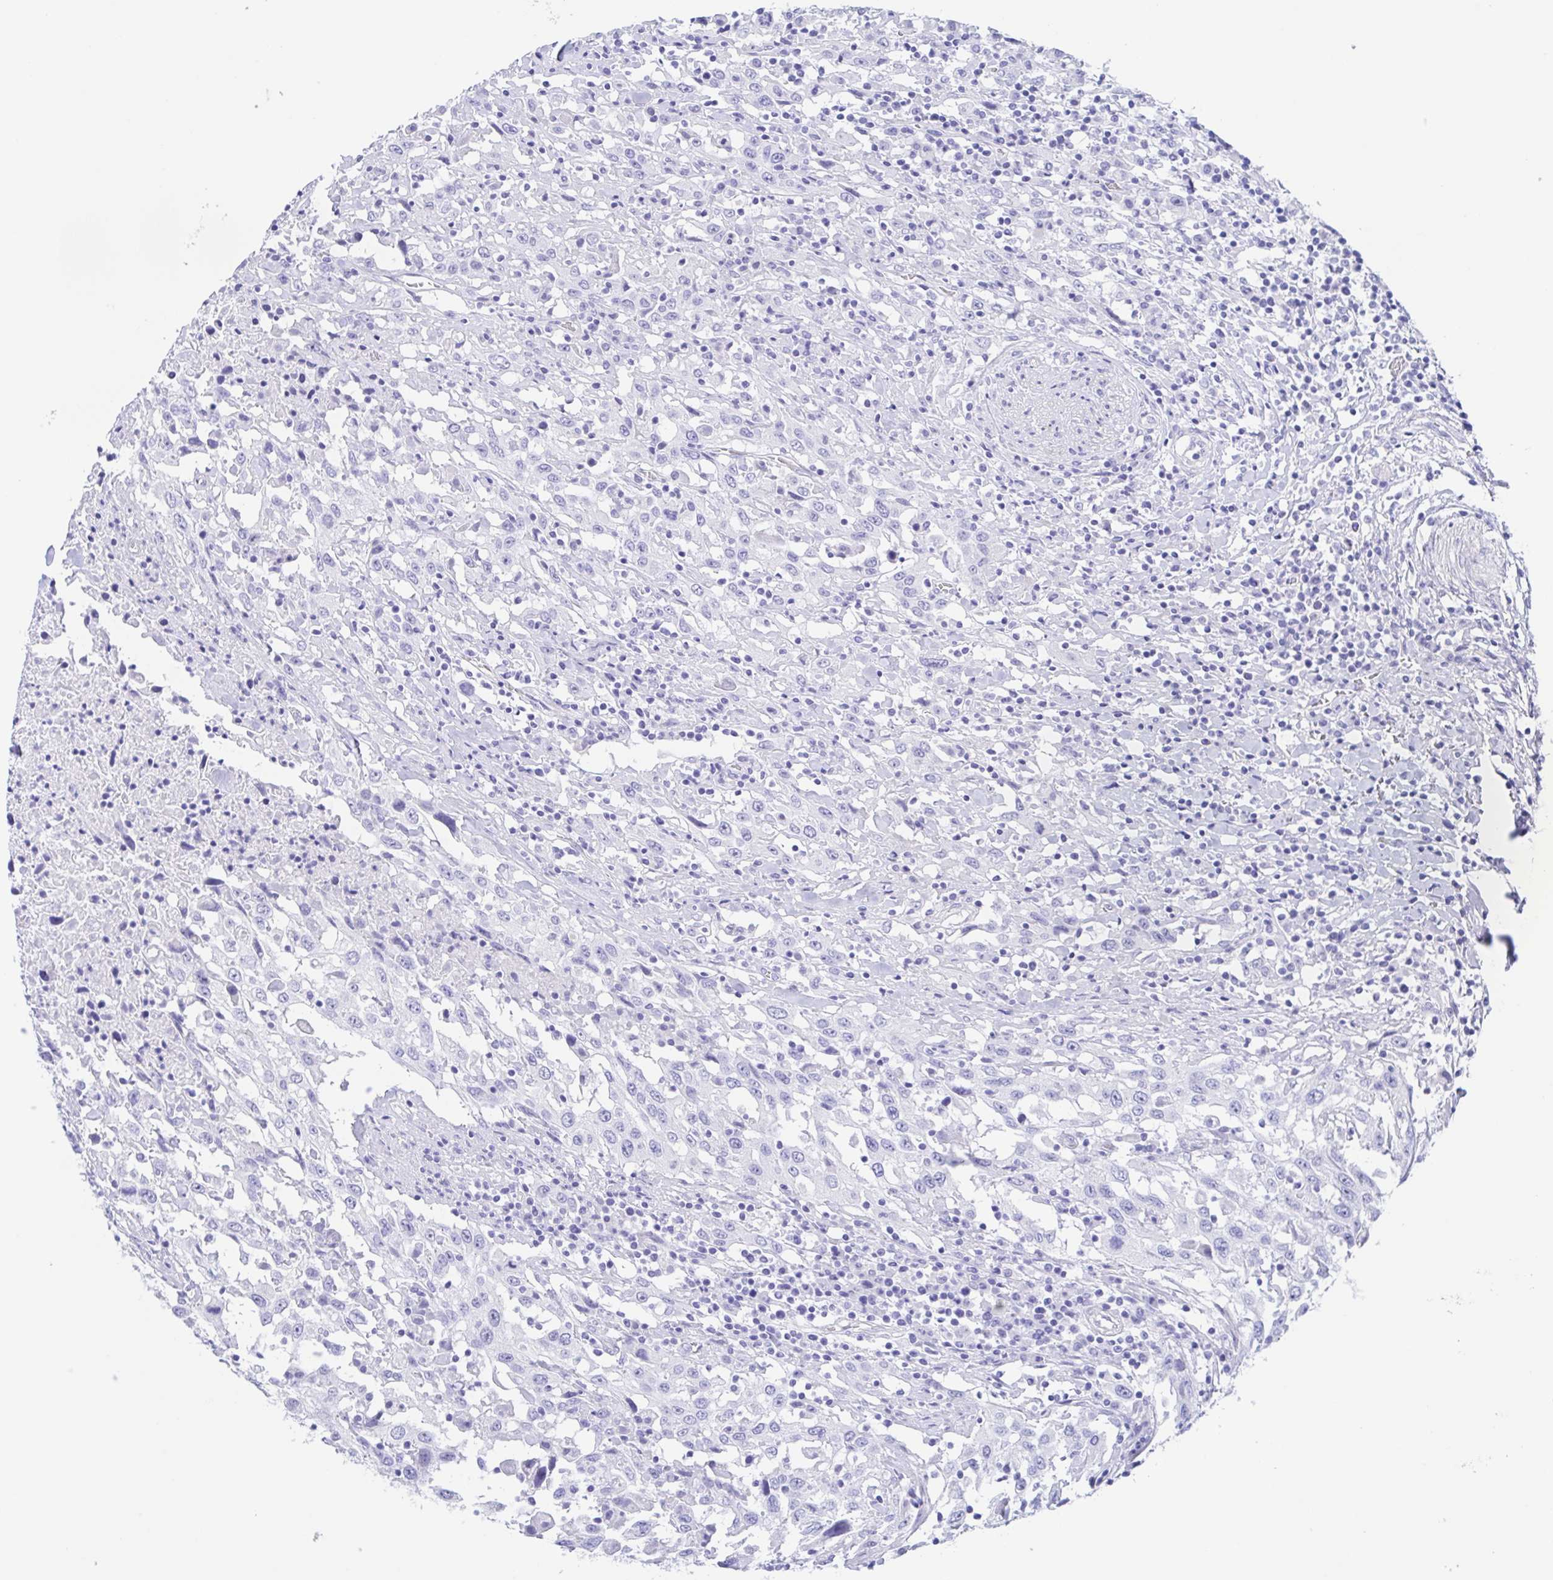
{"staining": {"intensity": "negative", "quantity": "none", "location": "none"}, "tissue": "urothelial cancer", "cell_type": "Tumor cells", "image_type": "cancer", "snomed": [{"axis": "morphology", "description": "Urothelial carcinoma, High grade"}, {"axis": "topography", "description": "Urinary bladder"}], "caption": "DAB (3,3'-diaminobenzidine) immunohistochemical staining of urothelial cancer demonstrates no significant expression in tumor cells.", "gene": "MUCL3", "patient": {"sex": "male", "age": 61}}